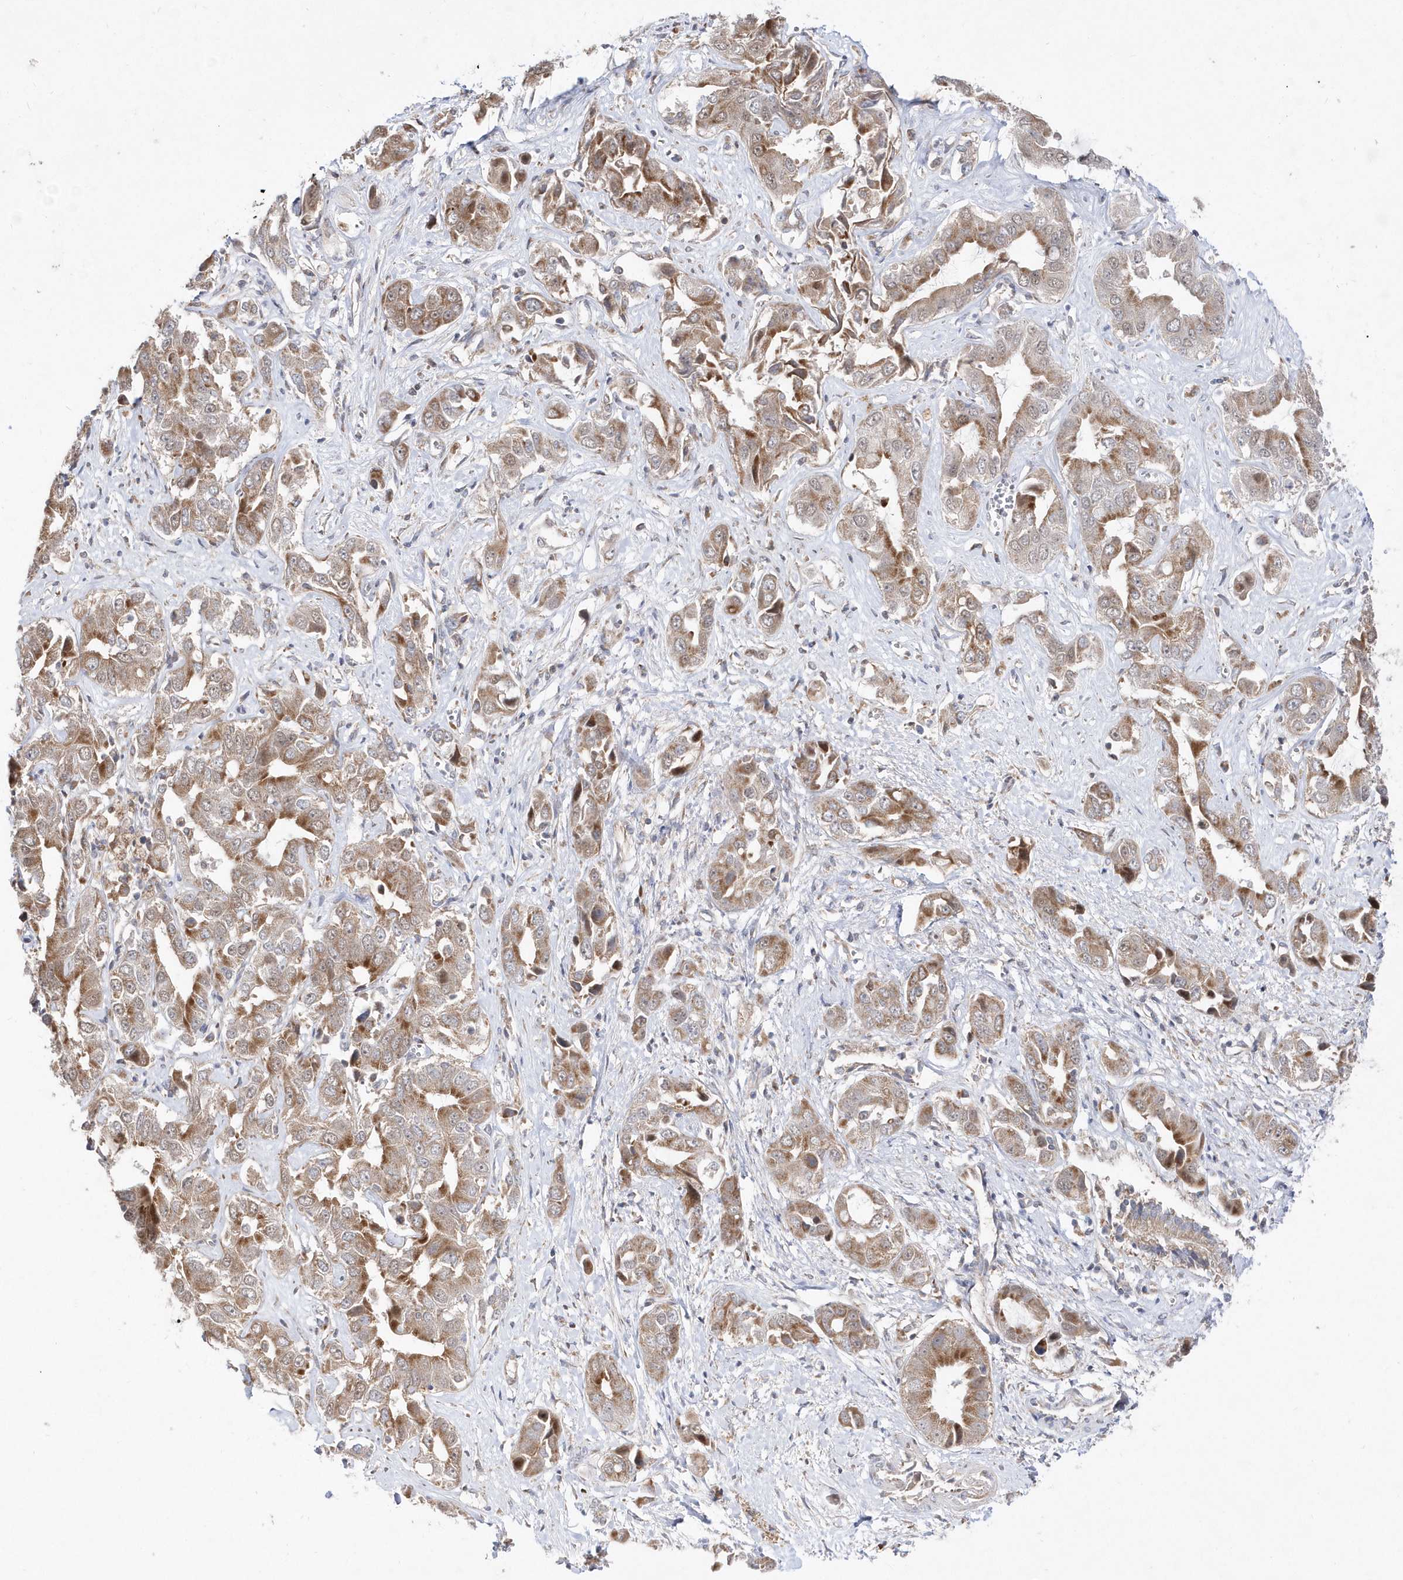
{"staining": {"intensity": "moderate", "quantity": ">75%", "location": "cytoplasmic/membranous"}, "tissue": "liver cancer", "cell_type": "Tumor cells", "image_type": "cancer", "snomed": [{"axis": "morphology", "description": "Cholangiocarcinoma"}, {"axis": "topography", "description": "Liver"}], "caption": "Human liver cancer (cholangiocarcinoma) stained with a protein marker exhibits moderate staining in tumor cells.", "gene": "DALRD3", "patient": {"sex": "female", "age": 52}}